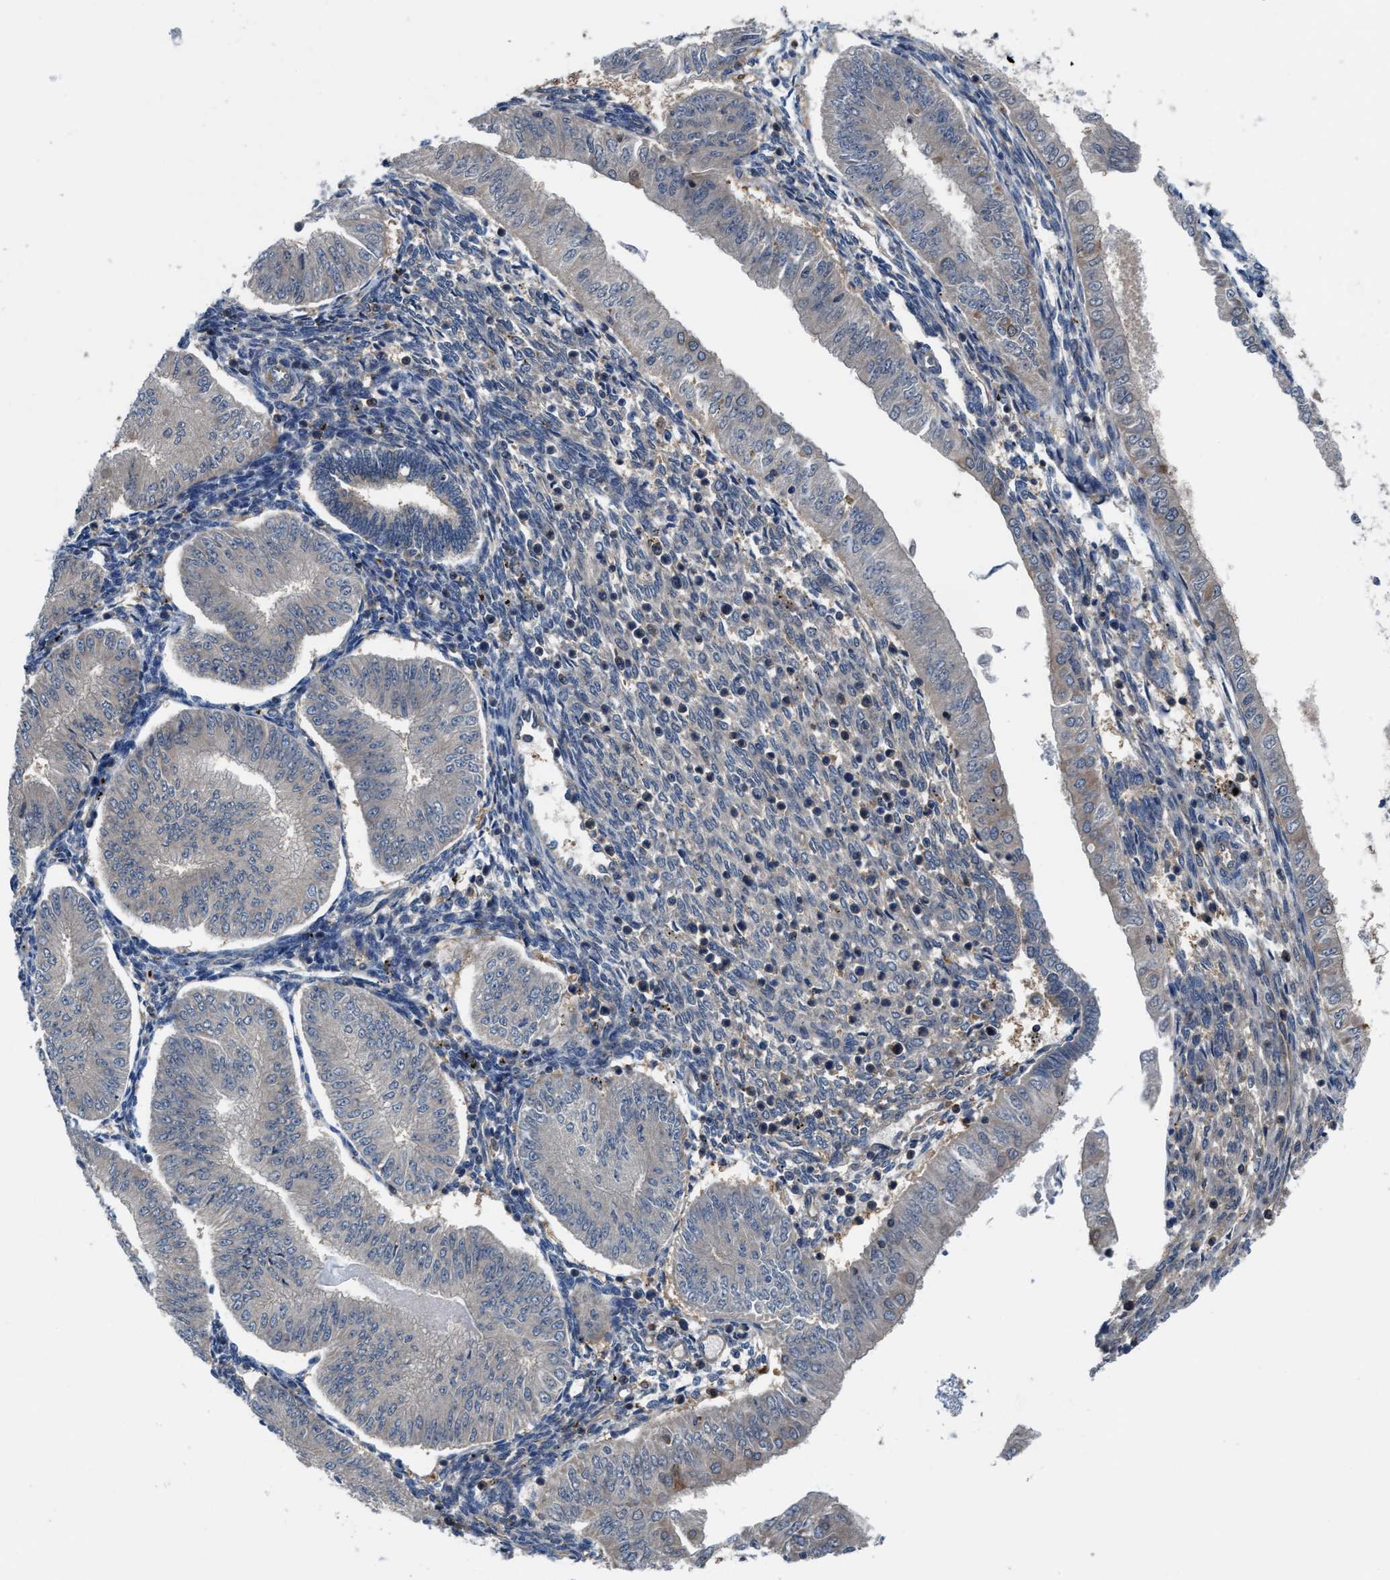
{"staining": {"intensity": "negative", "quantity": "none", "location": "none"}, "tissue": "endometrial cancer", "cell_type": "Tumor cells", "image_type": "cancer", "snomed": [{"axis": "morphology", "description": "Normal tissue, NOS"}, {"axis": "morphology", "description": "Adenocarcinoma, NOS"}, {"axis": "topography", "description": "Endometrium"}], "caption": "Endometrial cancer (adenocarcinoma) stained for a protein using immunohistochemistry (IHC) shows no positivity tumor cells.", "gene": "NUDT5", "patient": {"sex": "female", "age": 53}}